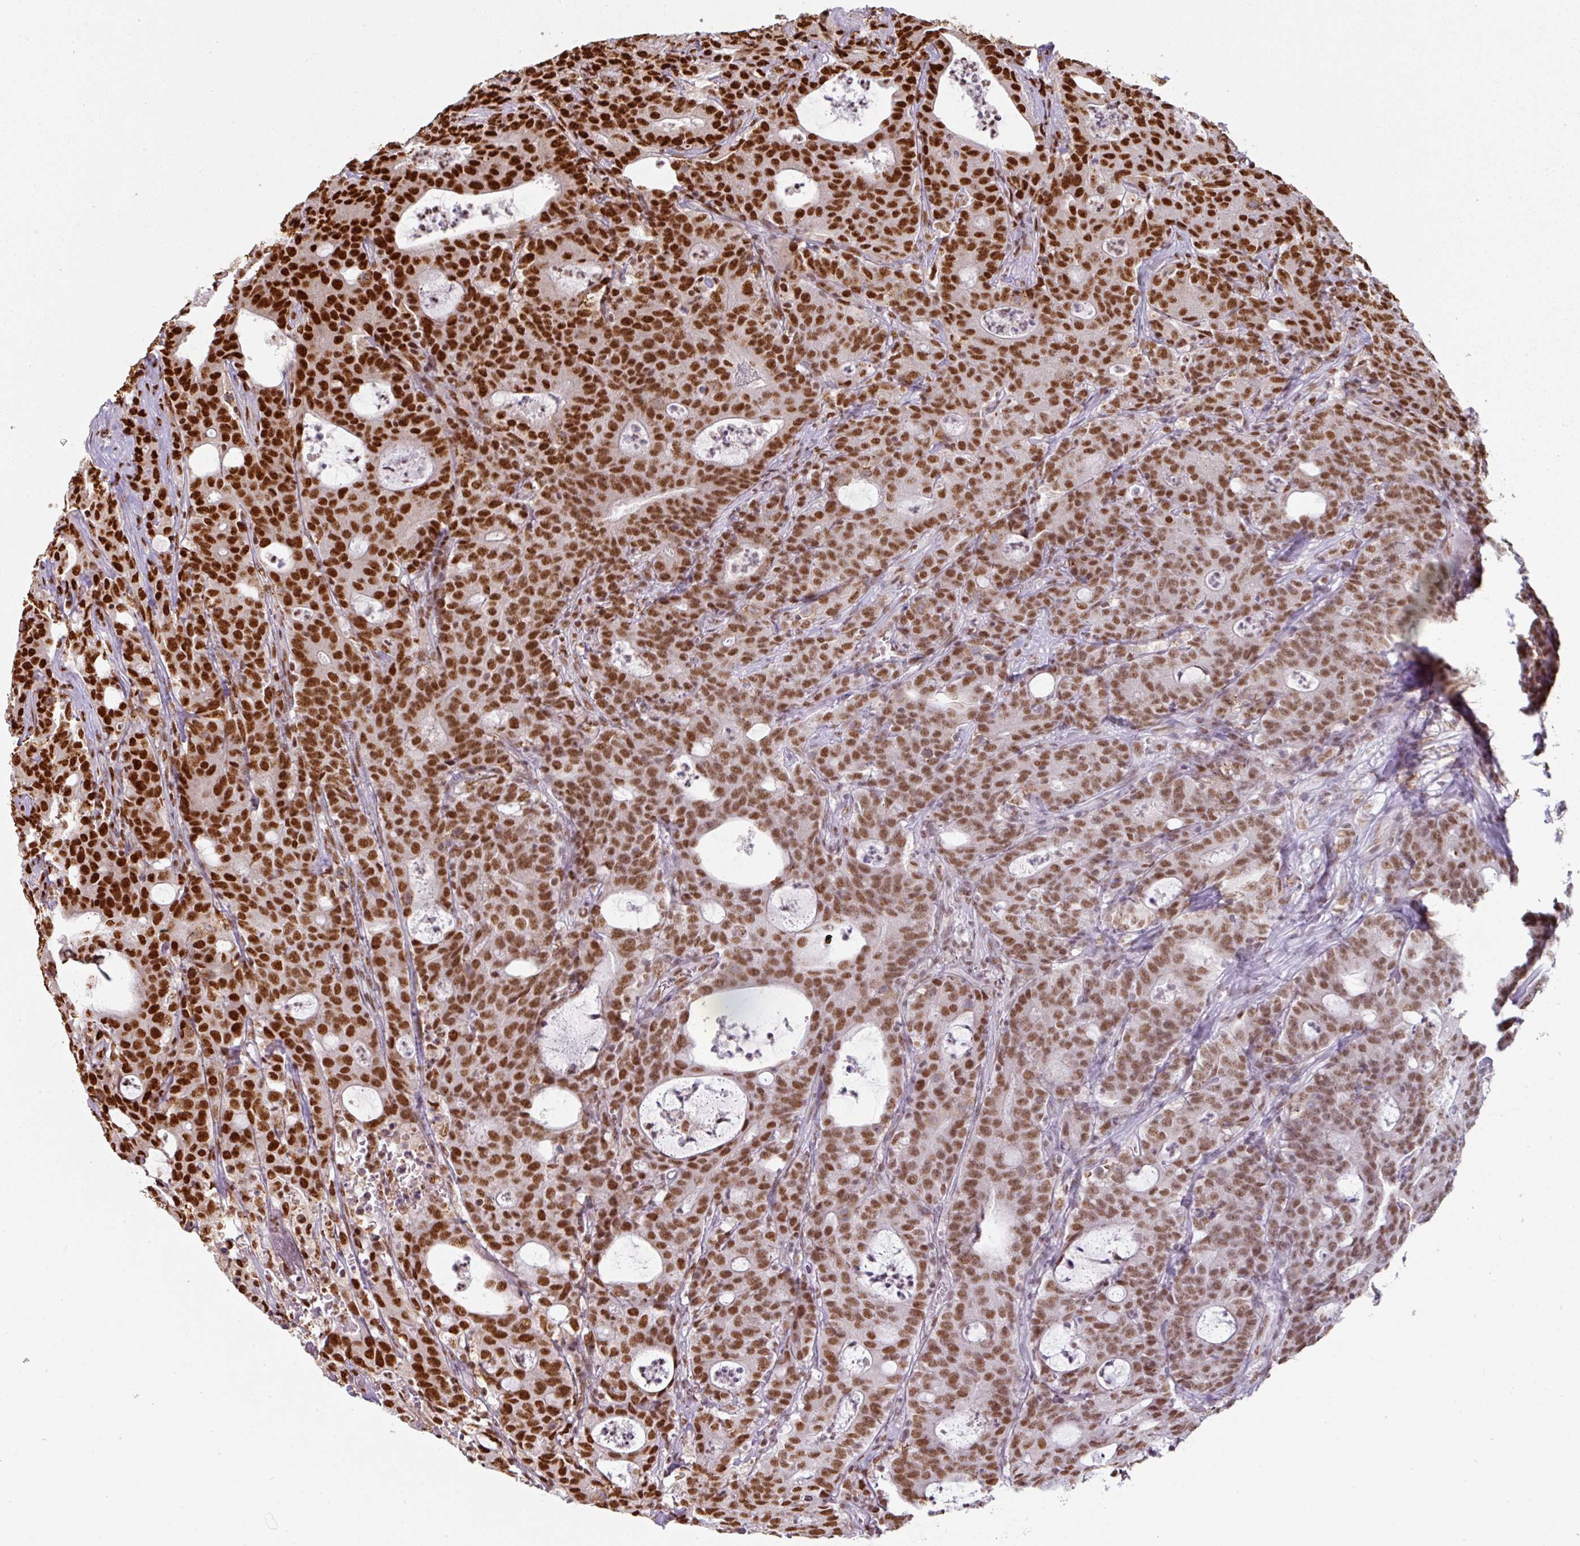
{"staining": {"intensity": "strong", "quantity": ">75%", "location": "nuclear"}, "tissue": "colorectal cancer", "cell_type": "Tumor cells", "image_type": "cancer", "snomed": [{"axis": "morphology", "description": "Adenocarcinoma, NOS"}, {"axis": "topography", "description": "Colon"}], "caption": "Immunohistochemical staining of human adenocarcinoma (colorectal) demonstrates high levels of strong nuclear staining in about >75% of tumor cells.", "gene": "SIK3", "patient": {"sex": "male", "age": 83}}